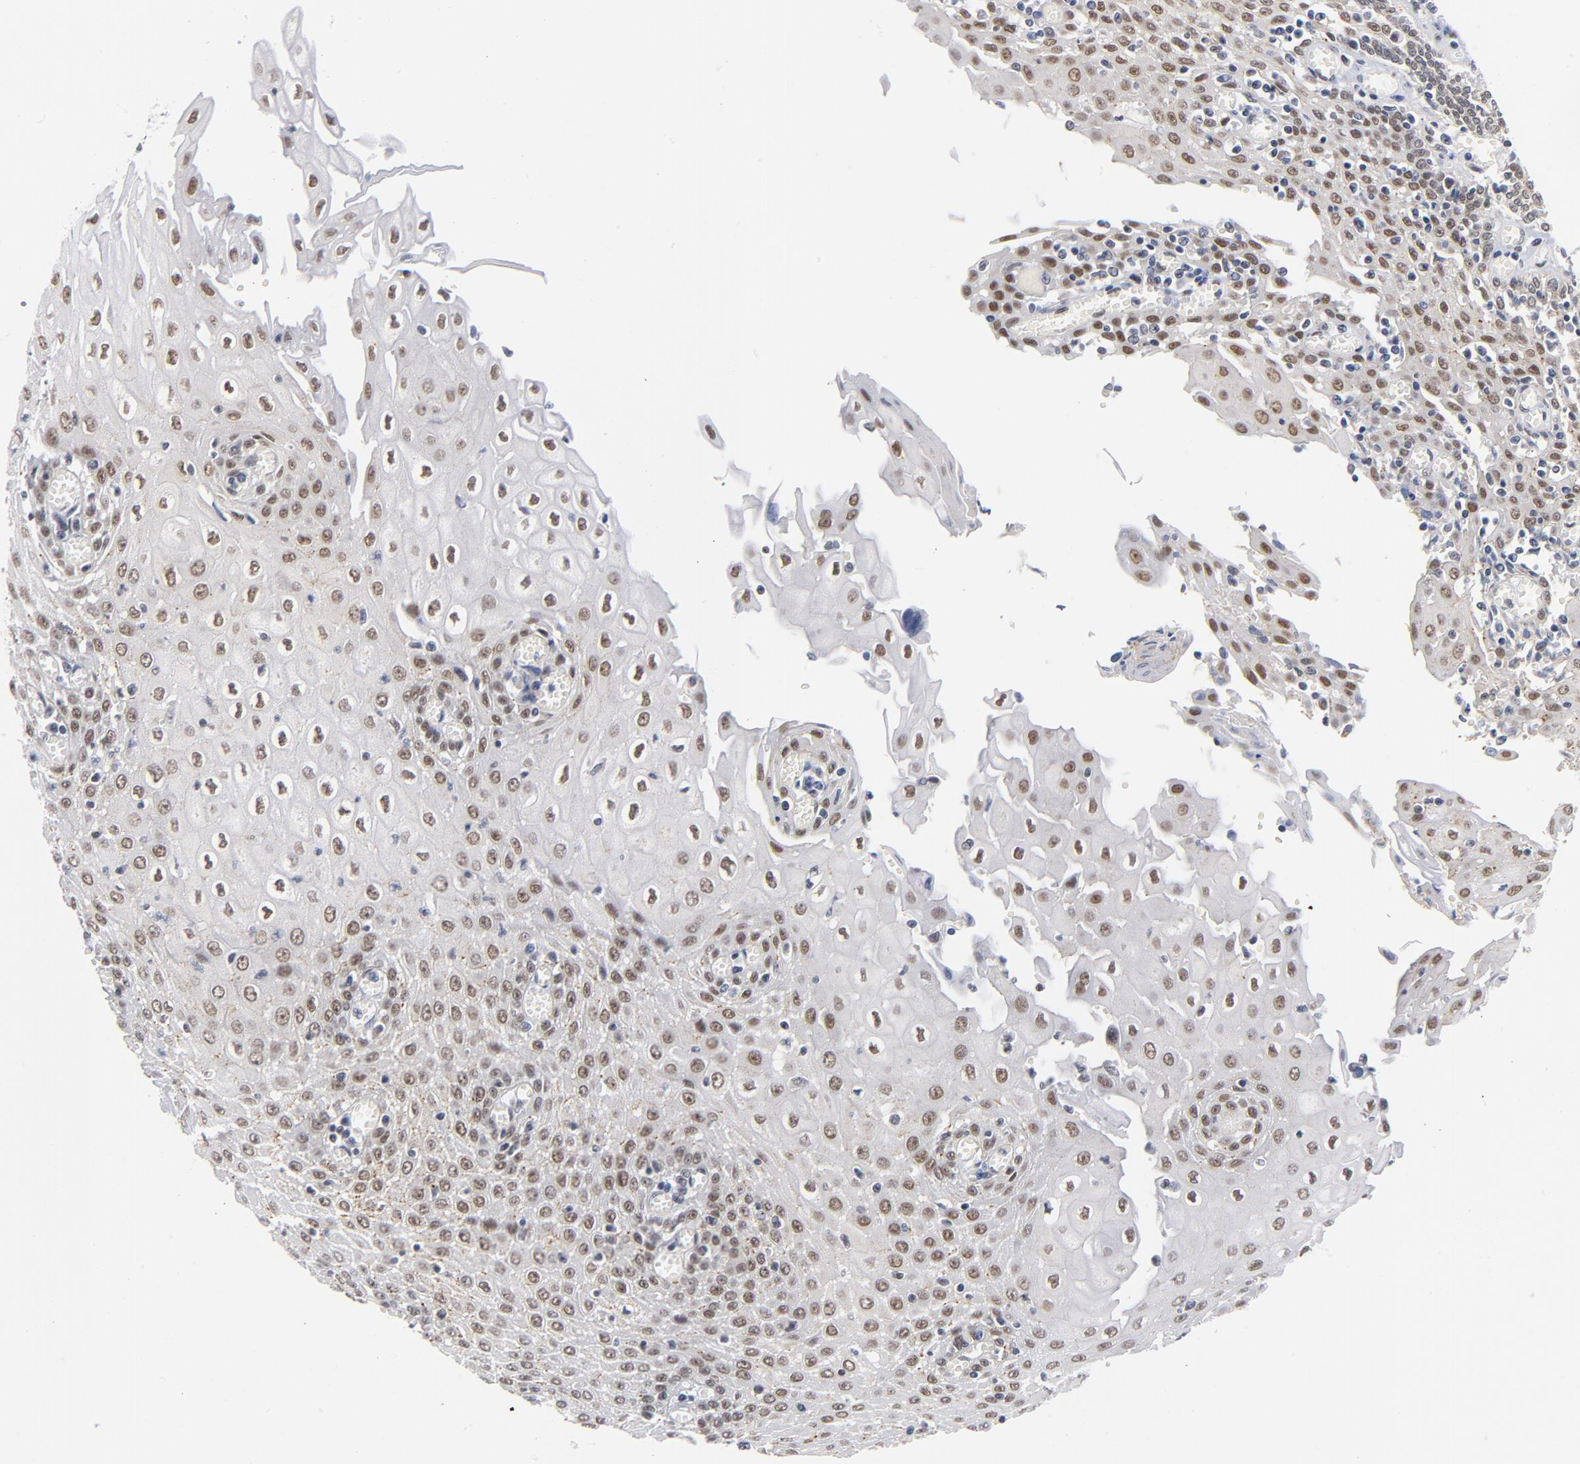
{"staining": {"intensity": "moderate", "quantity": ">75%", "location": "nuclear"}, "tissue": "esophagus", "cell_type": "Squamous epithelial cells", "image_type": "normal", "snomed": [{"axis": "morphology", "description": "Normal tissue, NOS"}, {"axis": "morphology", "description": "Squamous cell carcinoma, NOS"}, {"axis": "topography", "description": "Esophagus"}], "caption": "Immunohistochemical staining of unremarkable human esophagus demonstrates >75% levels of moderate nuclear protein expression in approximately >75% of squamous epithelial cells. The staining was performed using DAB, with brown indicating positive protein expression. Nuclei are stained blue with hematoxylin.", "gene": "BAP1", "patient": {"sex": "male", "age": 65}}